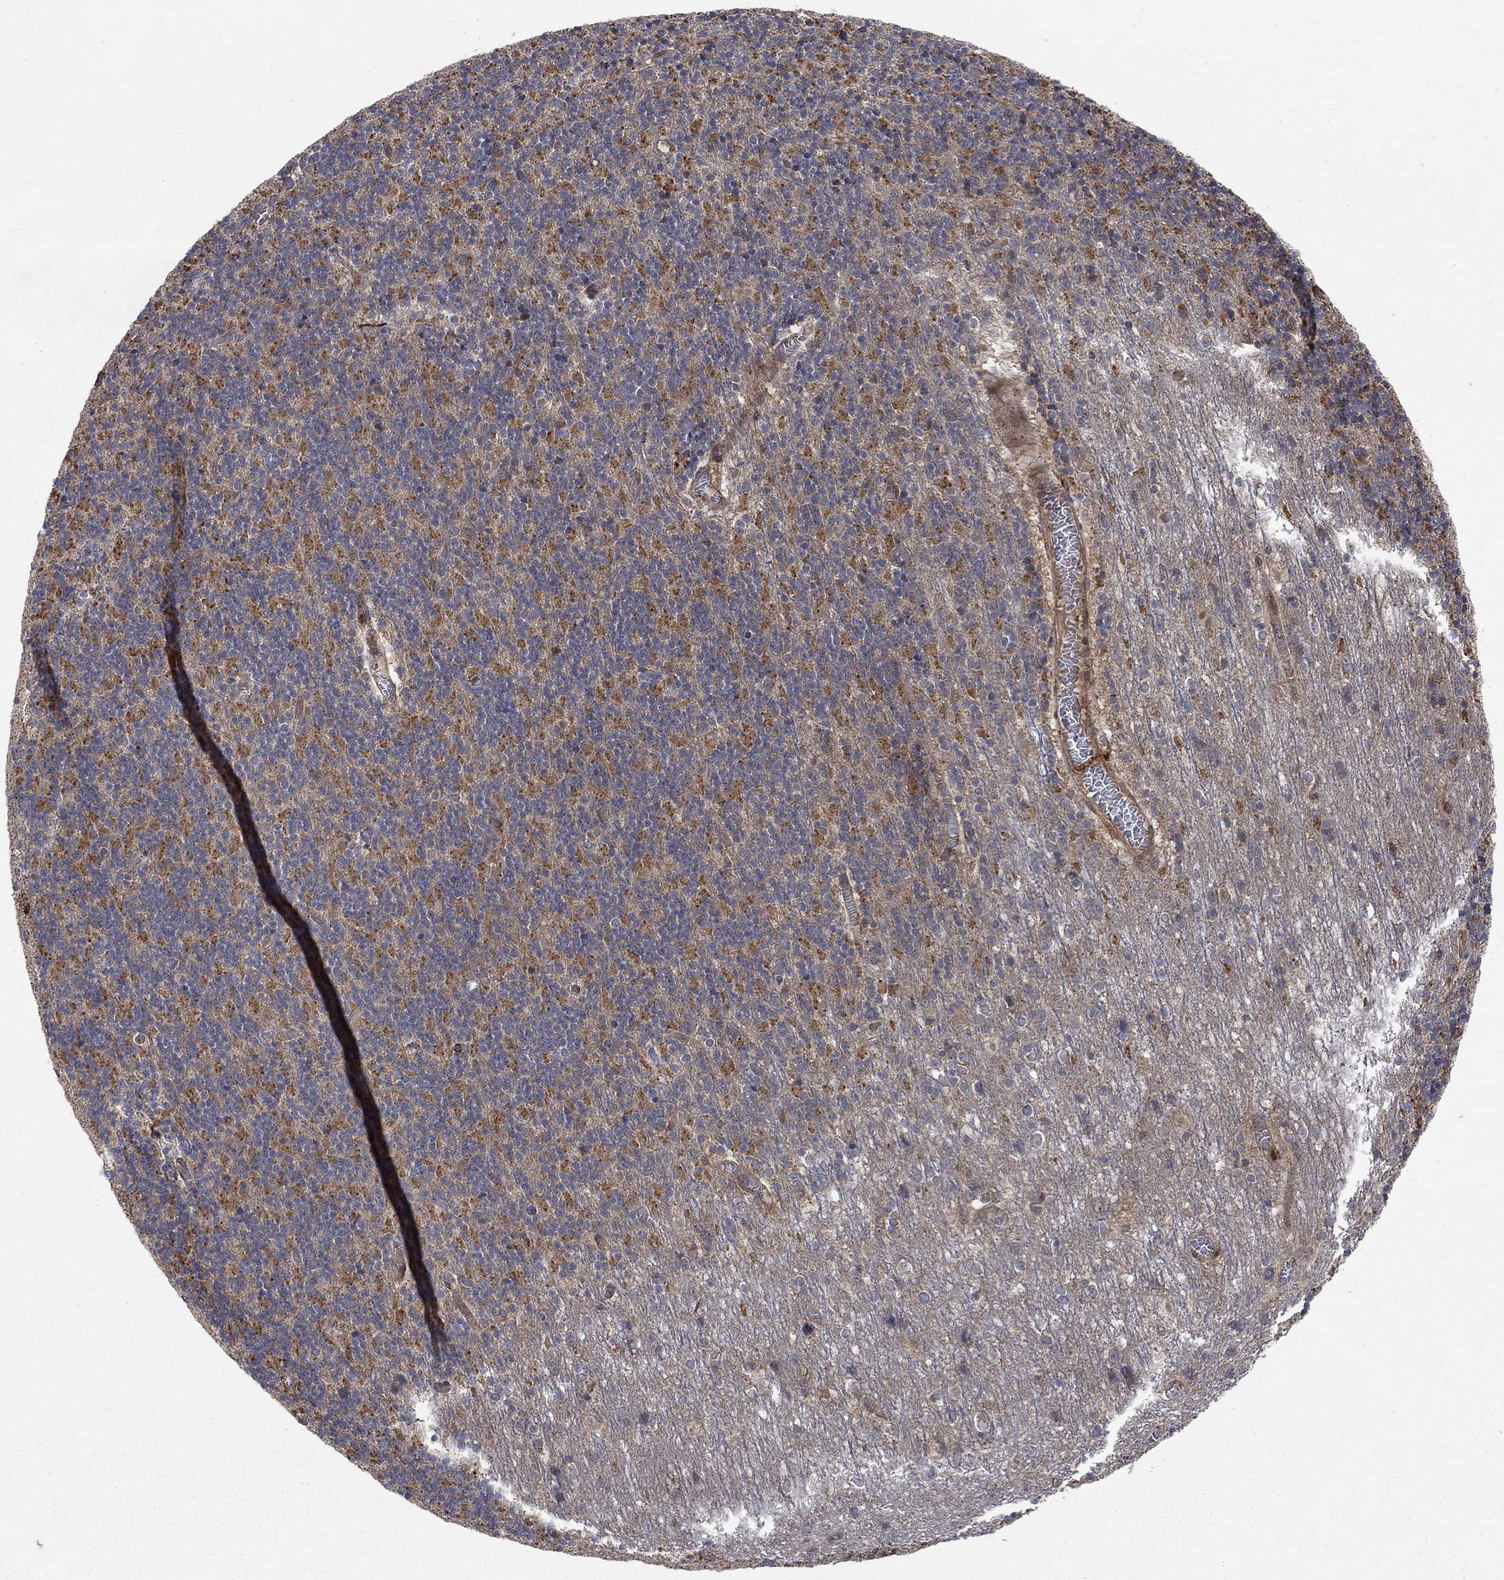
{"staining": {"intensity": "negative", "quantity": "none", "location": "none"}, "tissue": "cerebellum", "cell_type": "Cells in granular layer", "image_type": "normal", "snomed": [{"axis": "morphology", "description": "Normal tissue, NOS"}, {"axis": "topography", "description": "Cerebellum"}], "caption": "Cells in granular layer show no significant staining in normal cerebellum. The staining was performed using DAB to visualize the protein expression in brown, while the nuclei were stained in blue with hematoxylin (Magnification: 20x).", "gene": "IFI35", "patient": {"sex": "male", "age": 70}}